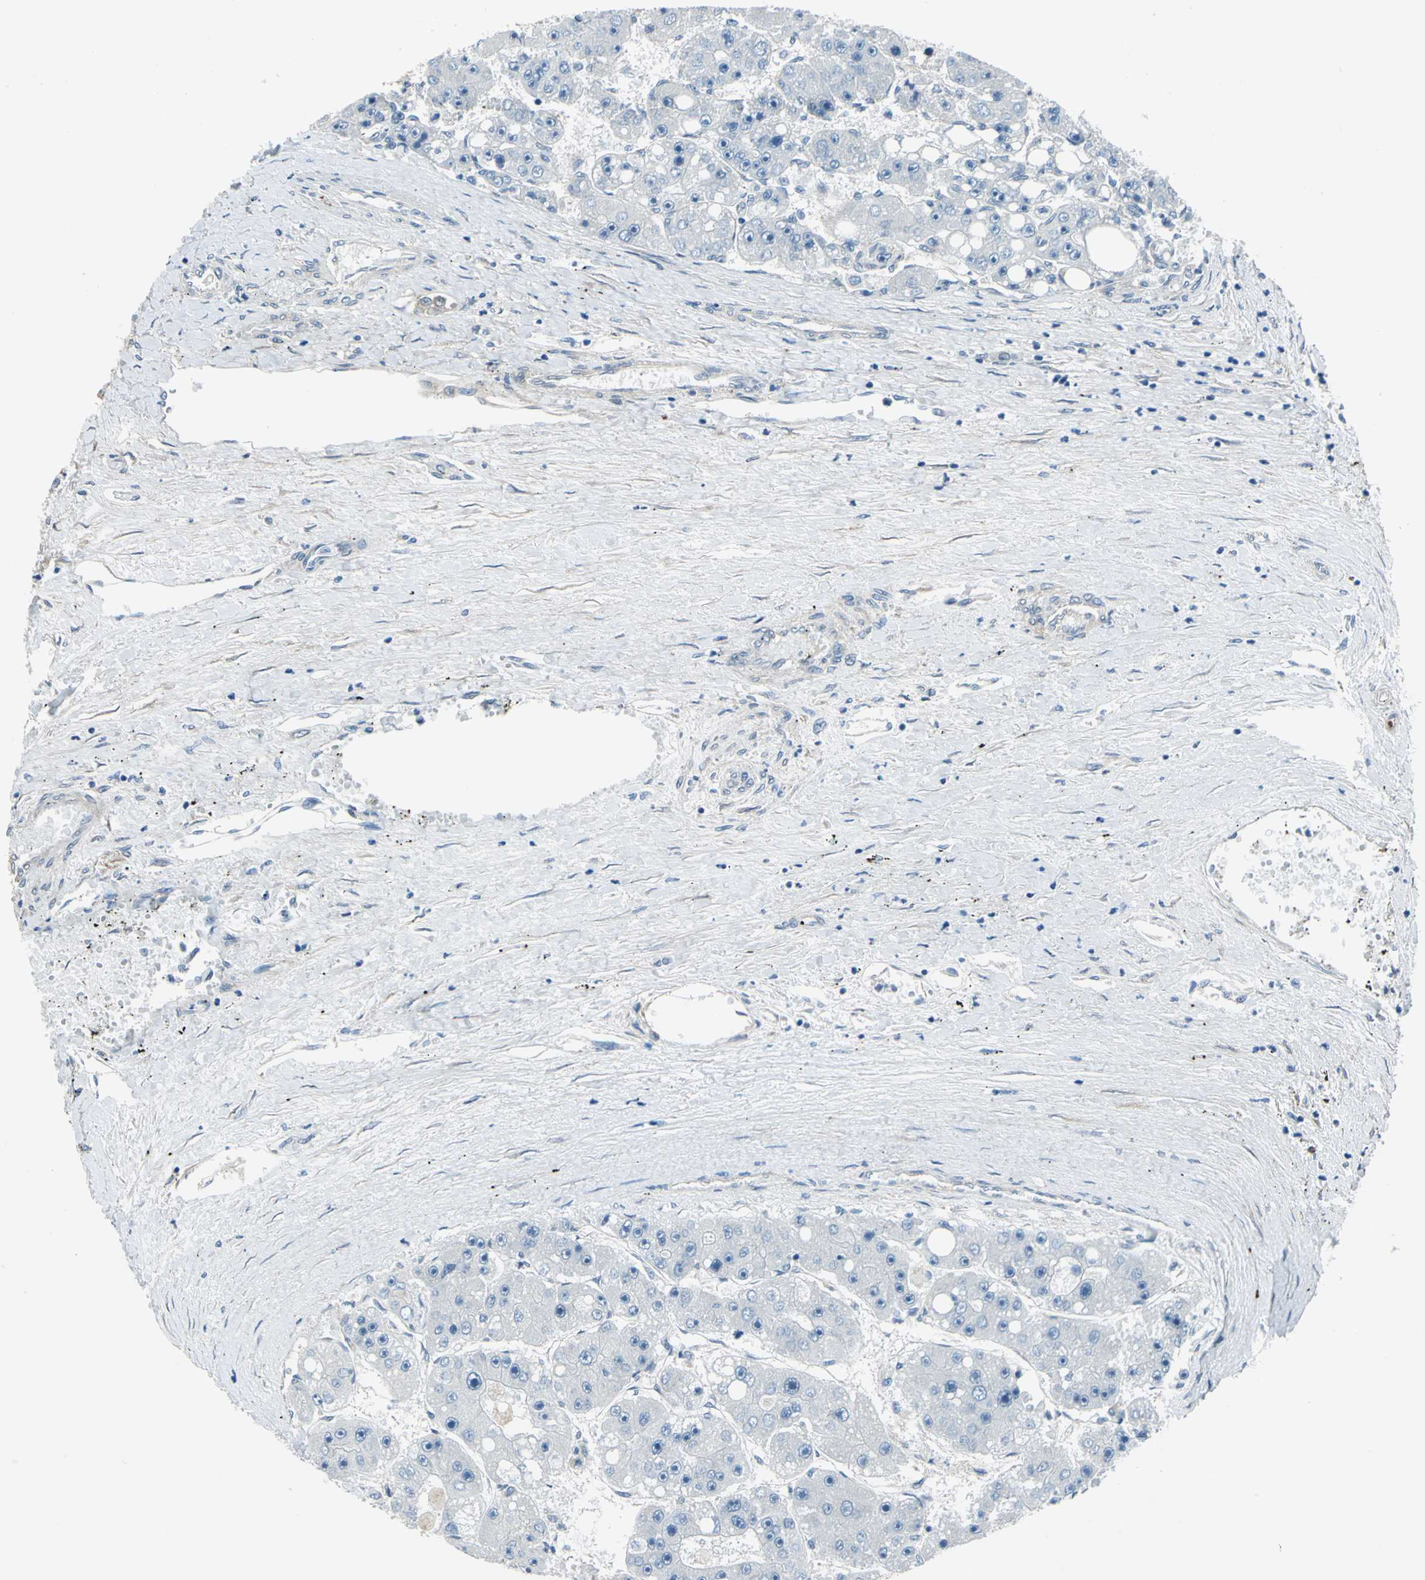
{"staining": {"intensity": "negative", "quantity": "none", "location": "none"}, "tissue": "liver cancer", "cell_type": "Tumor cells", "image_type": "cancer", "snomed": [{"axis": "morphology", "description": "Carcinoma, Hepatocellular, NOS"}, {"axis": "topography", "description": "Liver"}], "caption": "This is an immunohistochemistry histopathology image of human liver cancer (hepatocellular carcinoma). There is no positivity in tumor cells.", "gene": "CDC42EP1", "patient": {"sex": "female", "age": 61}}